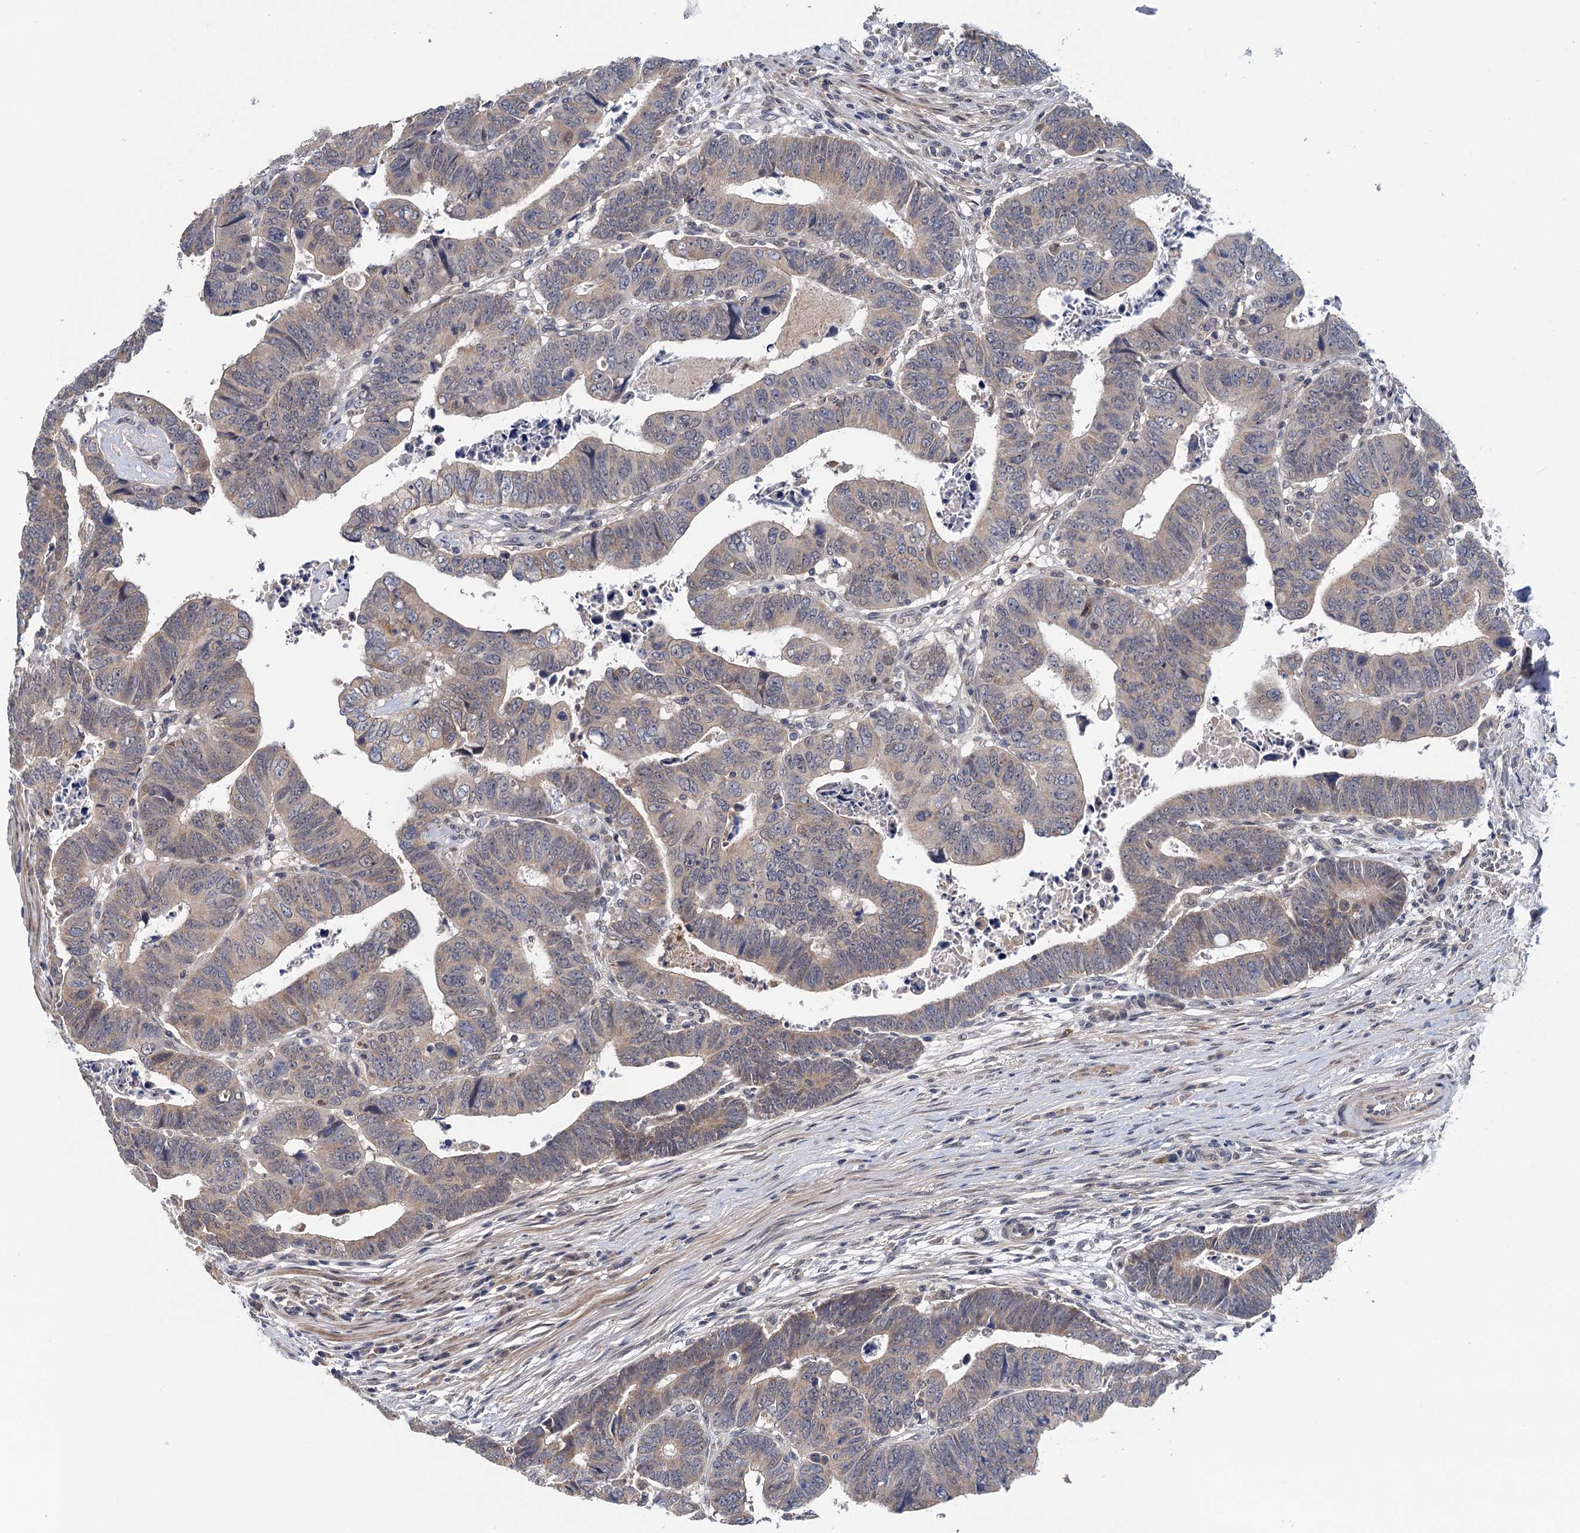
{"staining": {"intensity": "negative", "quantity": "none", "location": "none"}, "tissue": "colorectal cancer", "cell_type": "Tumor cells", "image_type": "cancer", "snomed": [{"axis": "morphology", "description": "Normal tissue, NOS"}, {"axis": "morphology", "description": "Adenocarcinoma, NOS"}, {"axis": "topography", "description": "Rectum"}], "caption": "Tumor cells are negative for protein expression in human colorectal adenocarcinoma. (Stains: DAB immunohistochemistry with hematoxylin counter stain, Microscopy: brightfield microscopy at high magnification).", "gene": "MDM1", "patient": {"sex": "female", "age": 65}}